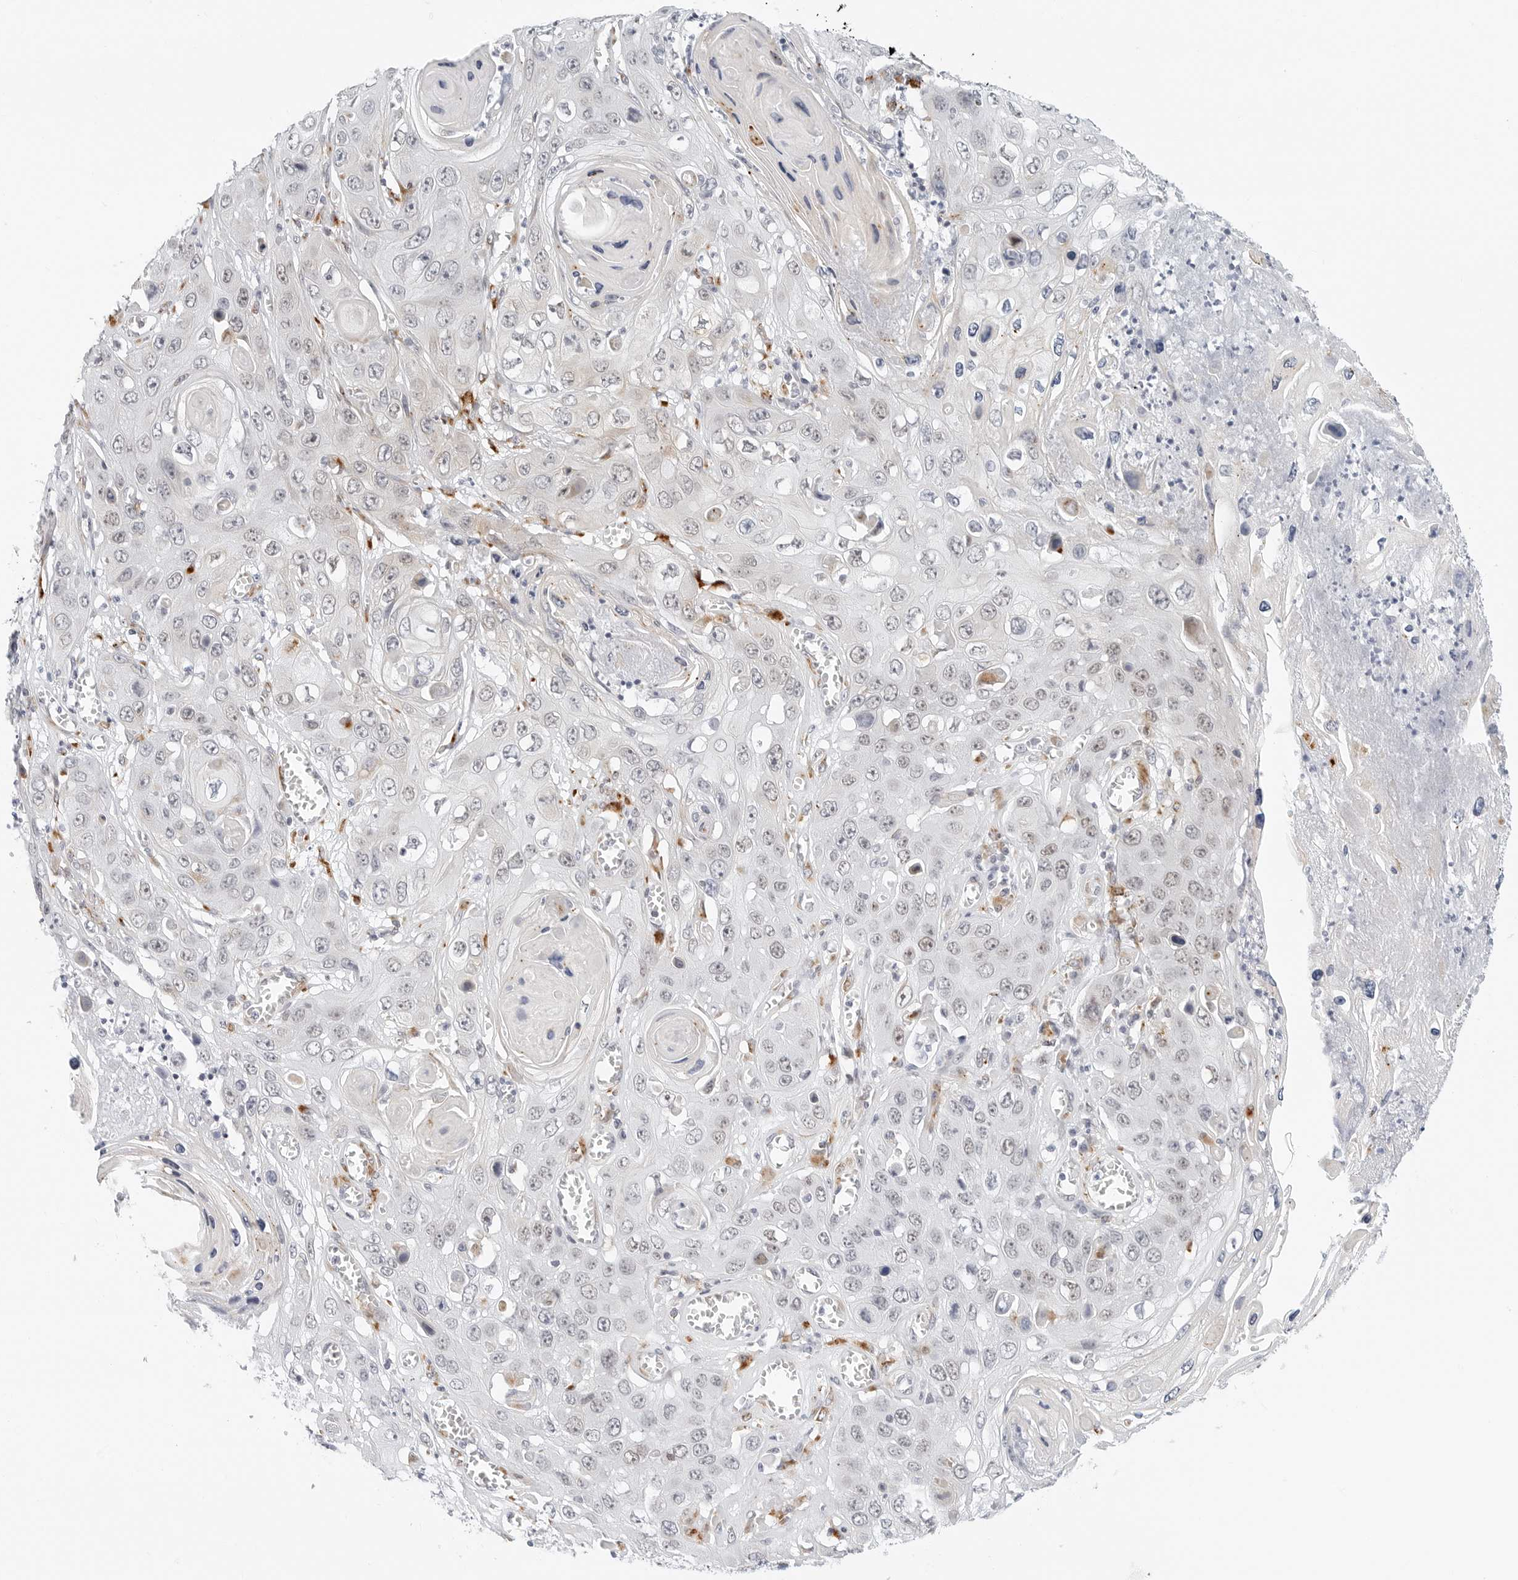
{"staining": {"intensity": "moderate", "quantity": "<25%", "location": "cytoplasmic/membranous"}, "tissue": "skin cancer", "cell_type": "Tumor cells", "image_type": "cancer", "snomed": [{"axis": "morphology", "description": "Squamous cell carcinoma, NOS"}, {"axis": "topography", "description": "Skin"}], "caption": "Squamous cell carcinoma (skin) stained with immunohistochemistry (IHC) demonstrates moderate cytoplasmic/membranous staining in approximately <25% of tumor cells.", "gene": "TSEN2", "patient": {"sex": "male", "age": 55}}